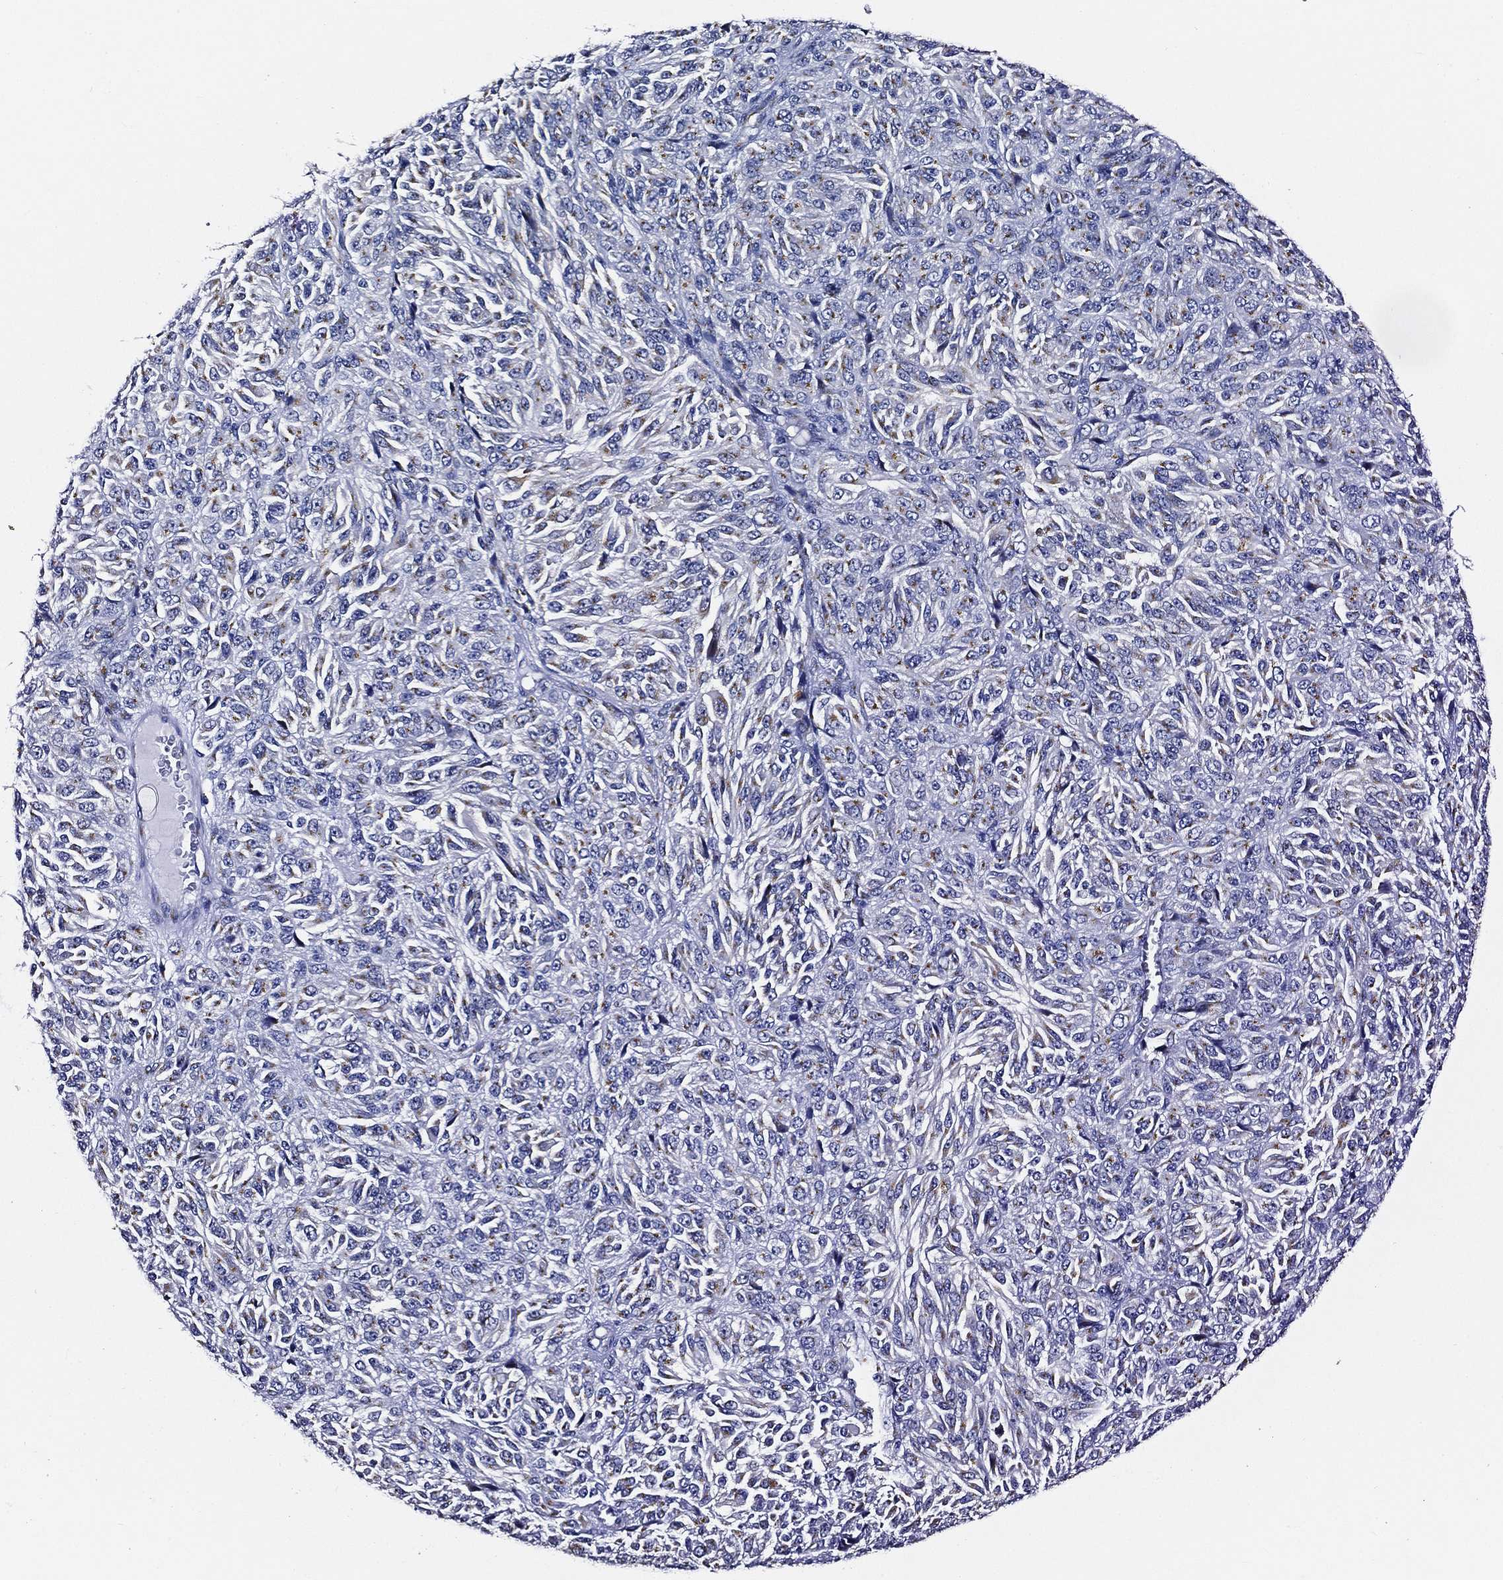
{"staining": {"intensity": "moderate", "quantity": "<25%", "location": "cytoplasmic/membranous"}, "tissue": "melanoma", "cell_type": "Tumor cells", "image_type": "cancer", "snomed": [{"axis": "morphology", "description": "Malignant melanoma, Metastatic site"}, {"axis": "topography", "description": "Brain"}], "caption": "This image displays immunohistochemistry staining of malignant melanoma (metastatic site), with low moderate cytoplasmic/membranous expression in about <25% of tumor cells.", "gene": "TICAM1", "patient": {"sex": "female", "age": 56}}